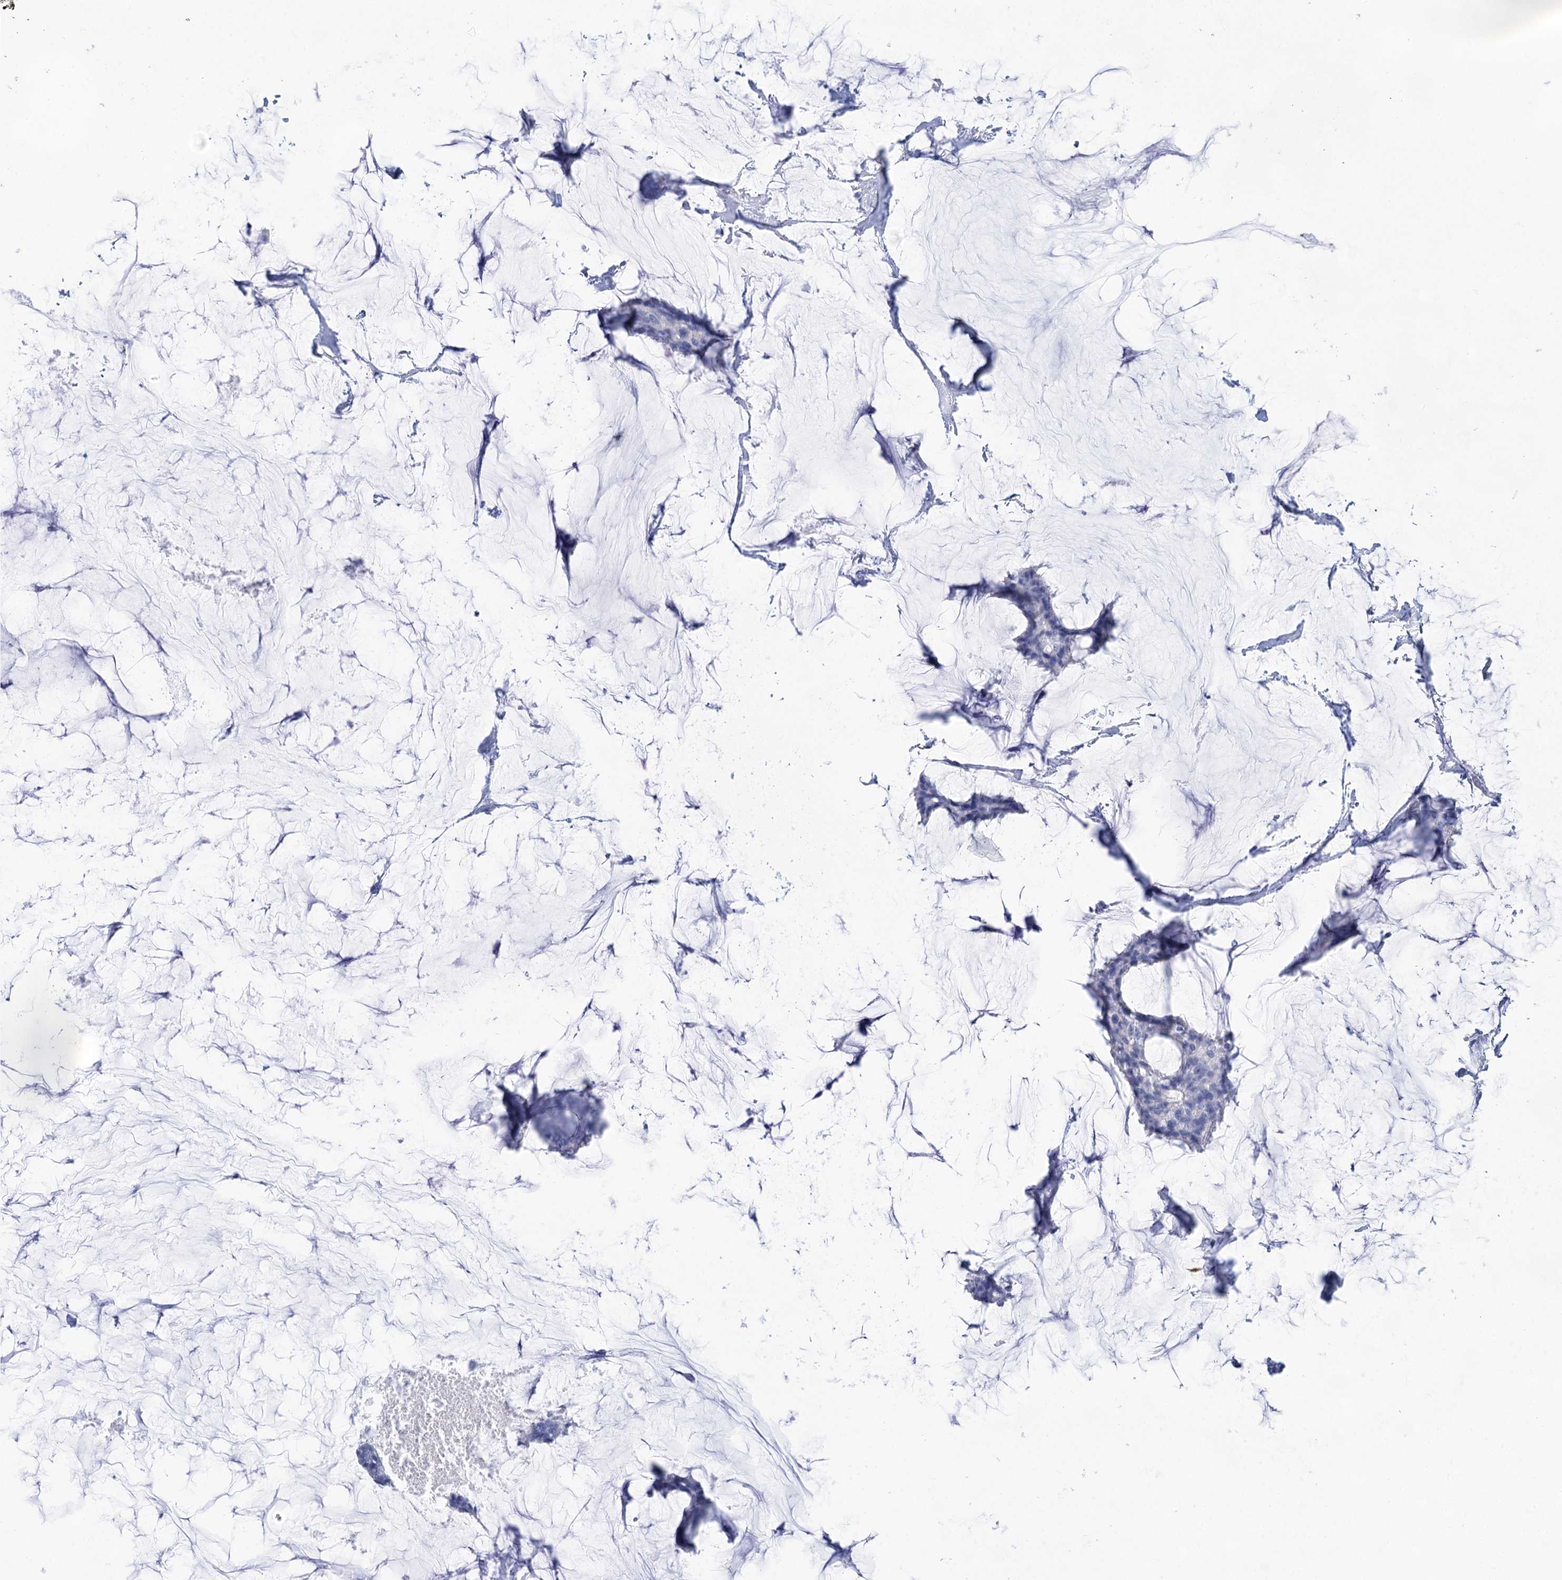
{"staining": {"intensity": "negative", "quantity": "none", "location": "none"}, "tissue": "breast cancer", "cell_type": "Tumor cells", "image_type": "cancer", "snomed": [{"axis": "morphology", "description": "Duct carcinoma"}, {"axis": "topography", "description": "Breast"}], "caption": "High magnification brightfield microscopy of breast cancer (infiltrating ductal carcinoma) stained with DAB (3,3'-diaminobenzidine) (brown) and counterstained with hematoxylin (blue): tumor cells show no significant staining.", "gene": "LALBA", "patient": {"sex": "female", "age": 93}}